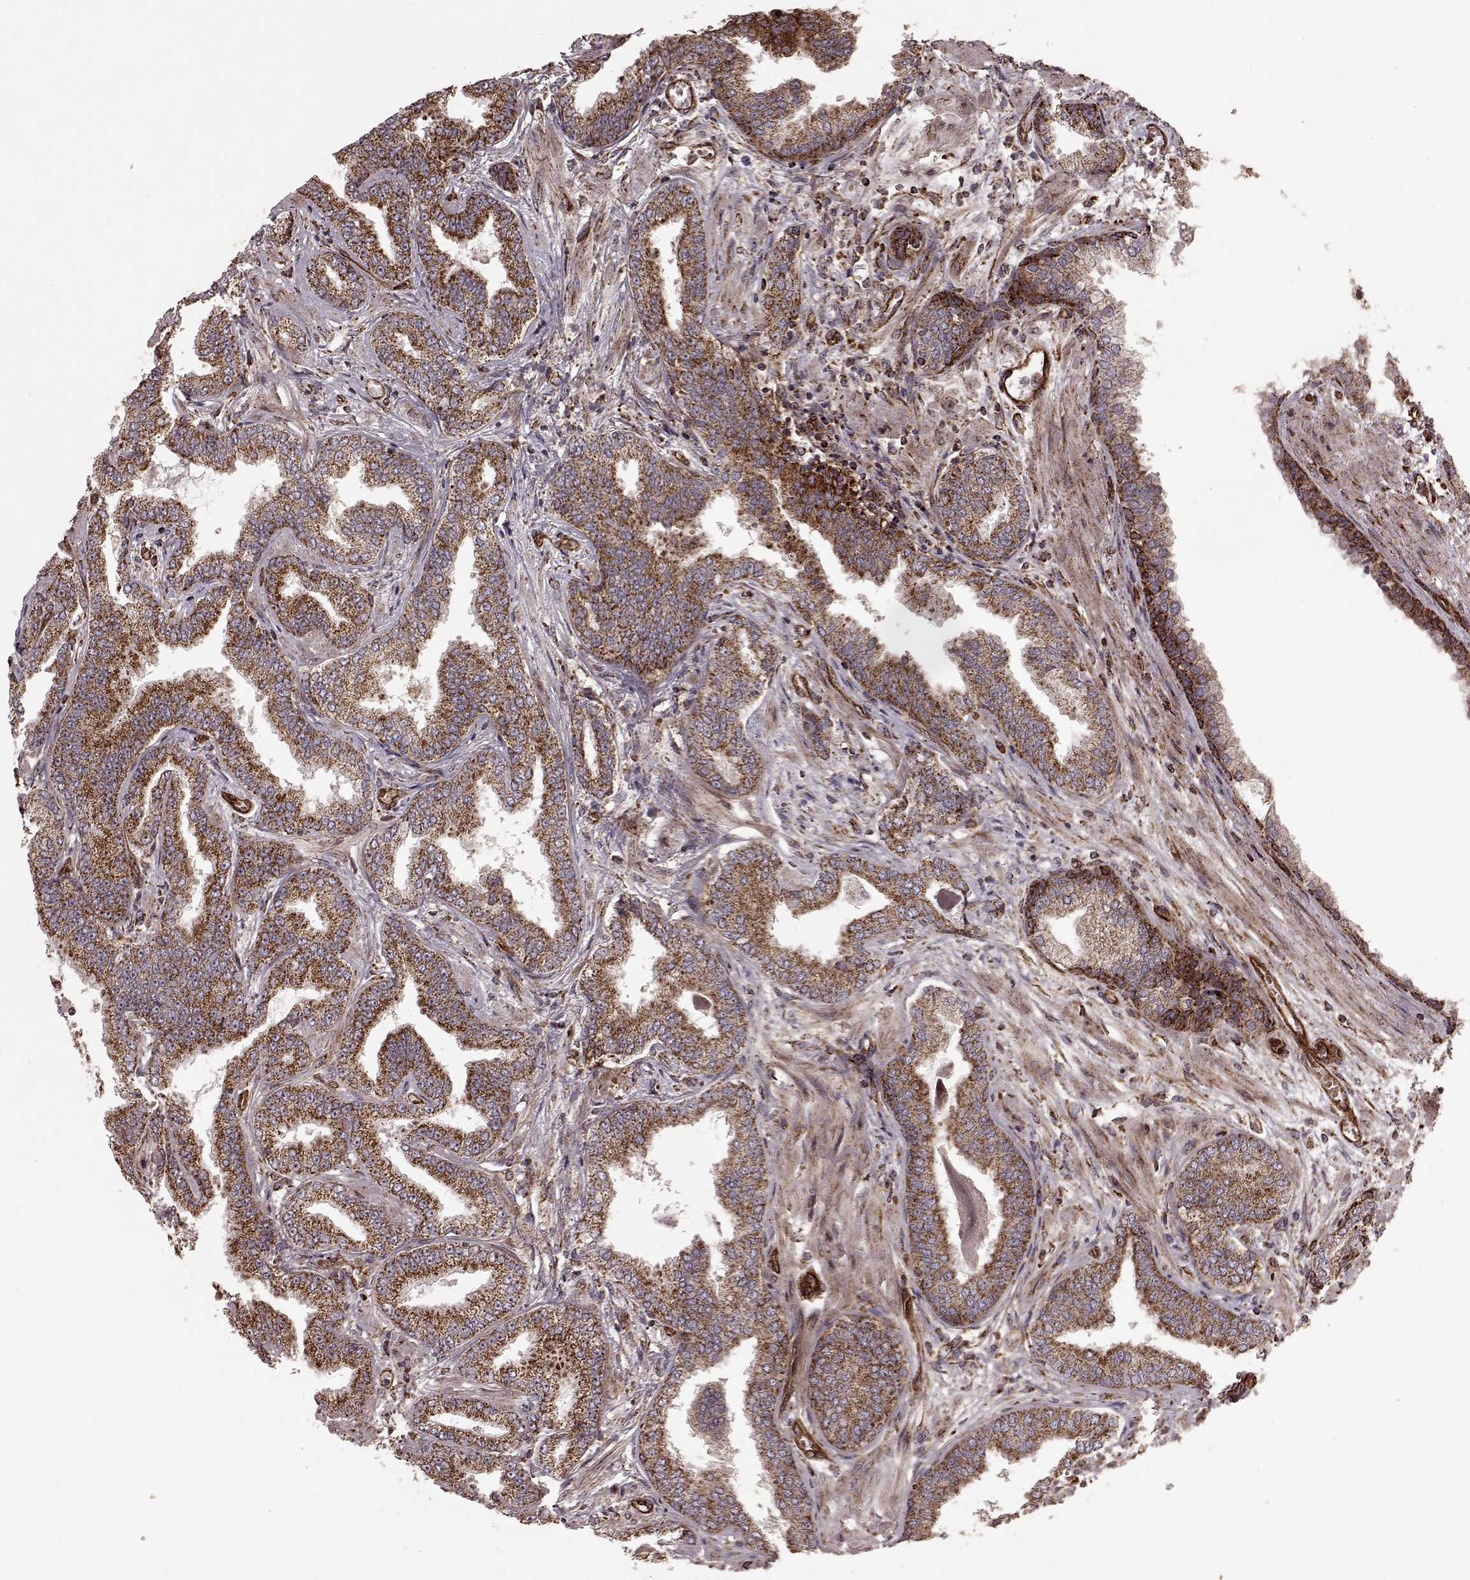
{"staining": {"intensity": "moderate", "quantity": ">75%", "location": "cytoplasmic/membranous"}, "tissue": "prostate cancer", "cell_type": "Tumor cells", "image_type": "cancer", "snomed": [{"axis": "morphology", "description": "Adenocarcinoma, Low grade"}, {"axis": "topography", "description": "Prostate"}], "caption": "Protein positivity by immunohistochemistry shows moderate cytoplasmic/membranous expression in about >75% of tumor cells in prostate cancer (low-grade adenocarcinoma). (brown staining indicates protein expression, while blue staining denotes nuclei).", "gene": "FXN", "patient": {"sex": "male", "age": 55}}